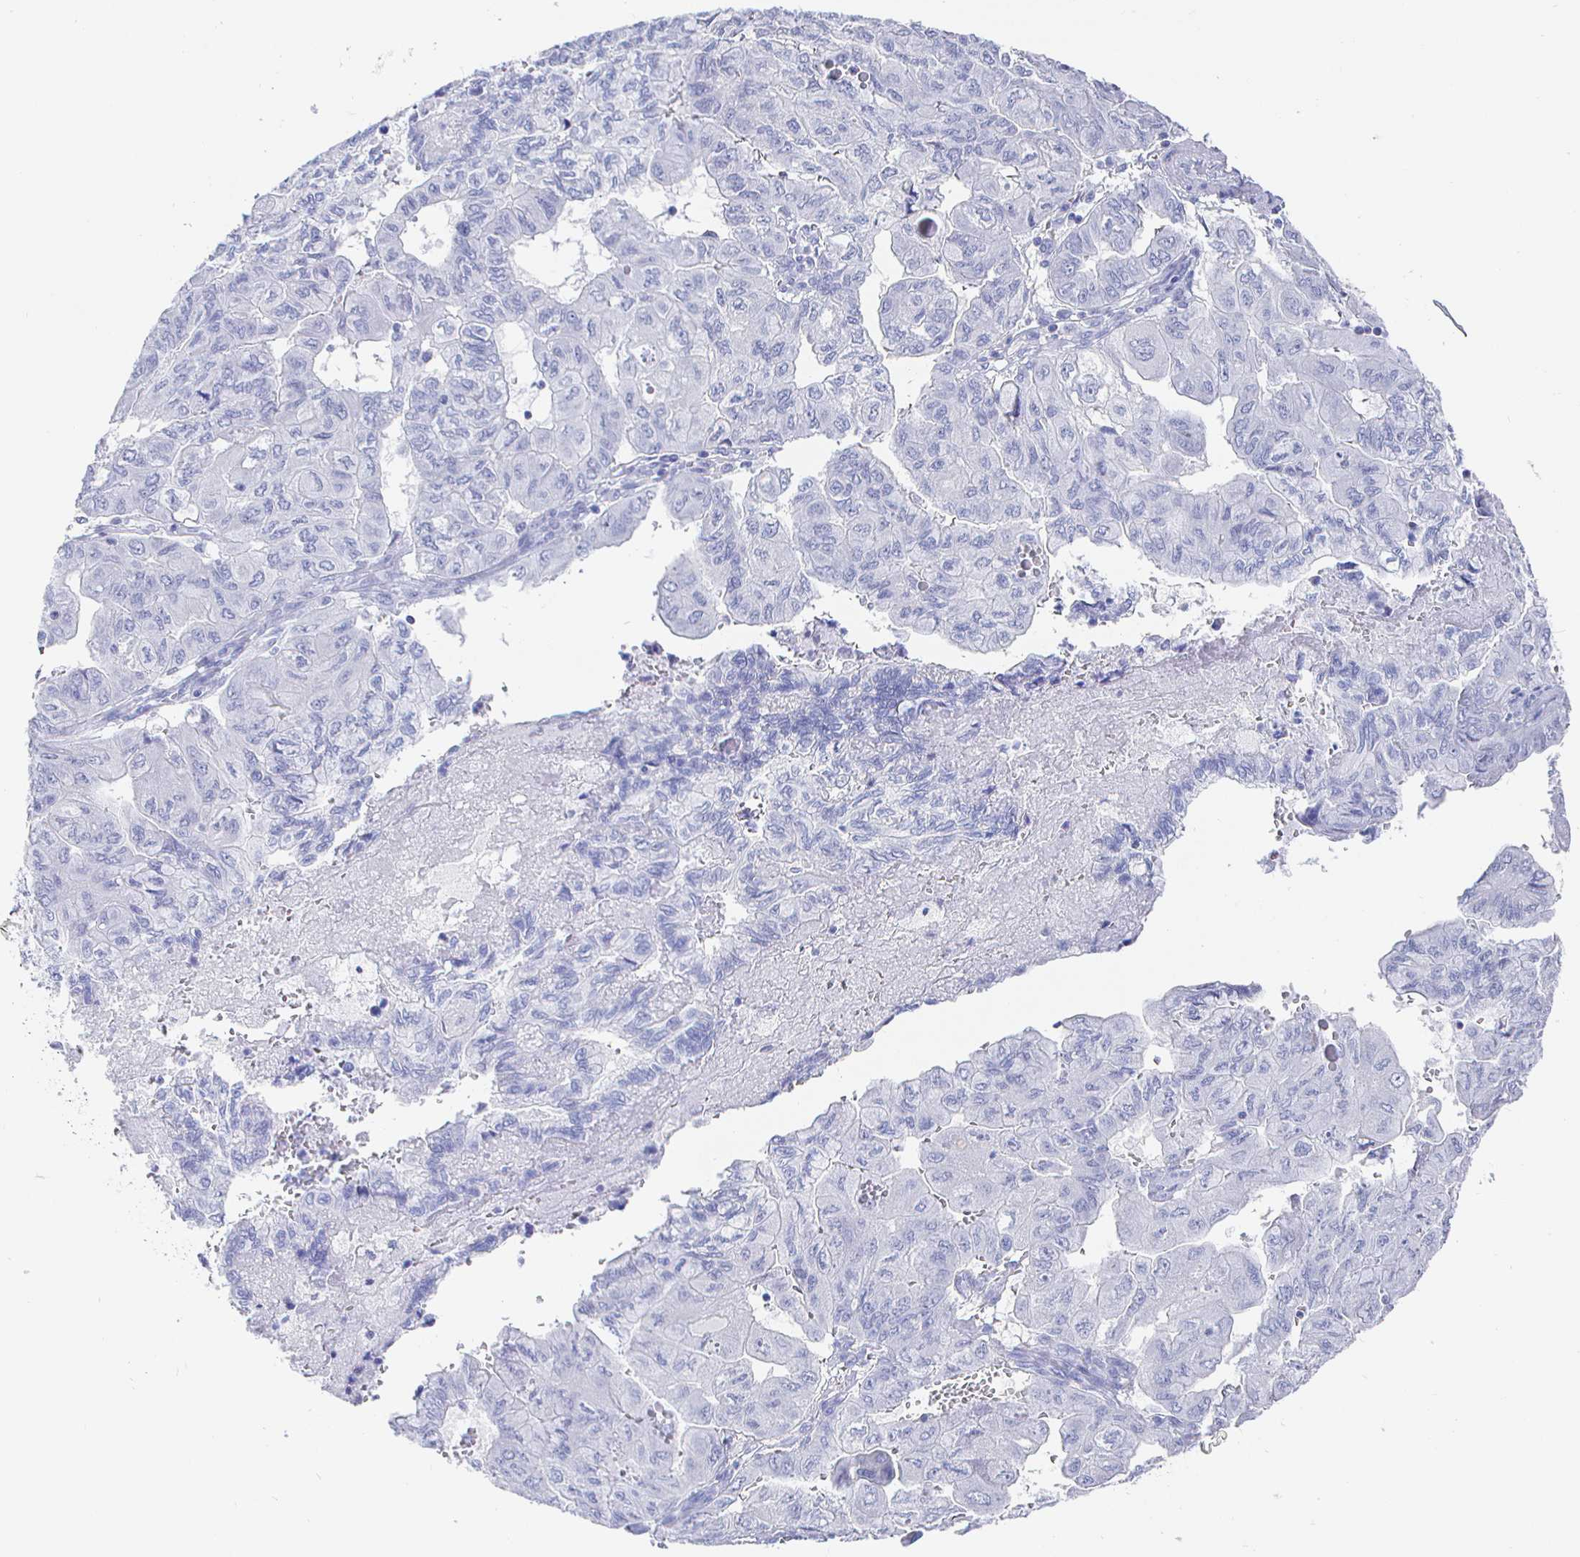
{"staining": {"intensity": "negative", "quantity": "none", "location": "none"}, "tissue": "pancreatic cancer", "cell_type": "Tumor cells", "image_type": "cancer", "snomed": [{"axis": "morphology", "description": "Adenocarcinoma, NOS"}, {"axis": "topography", "description": "Pancreas"}], "caption": "Tumor cells are negative for protein expression in human pancreatic cancer.", "gene": "CLCA1", "patient": {"sex": "male", "age": 51}}